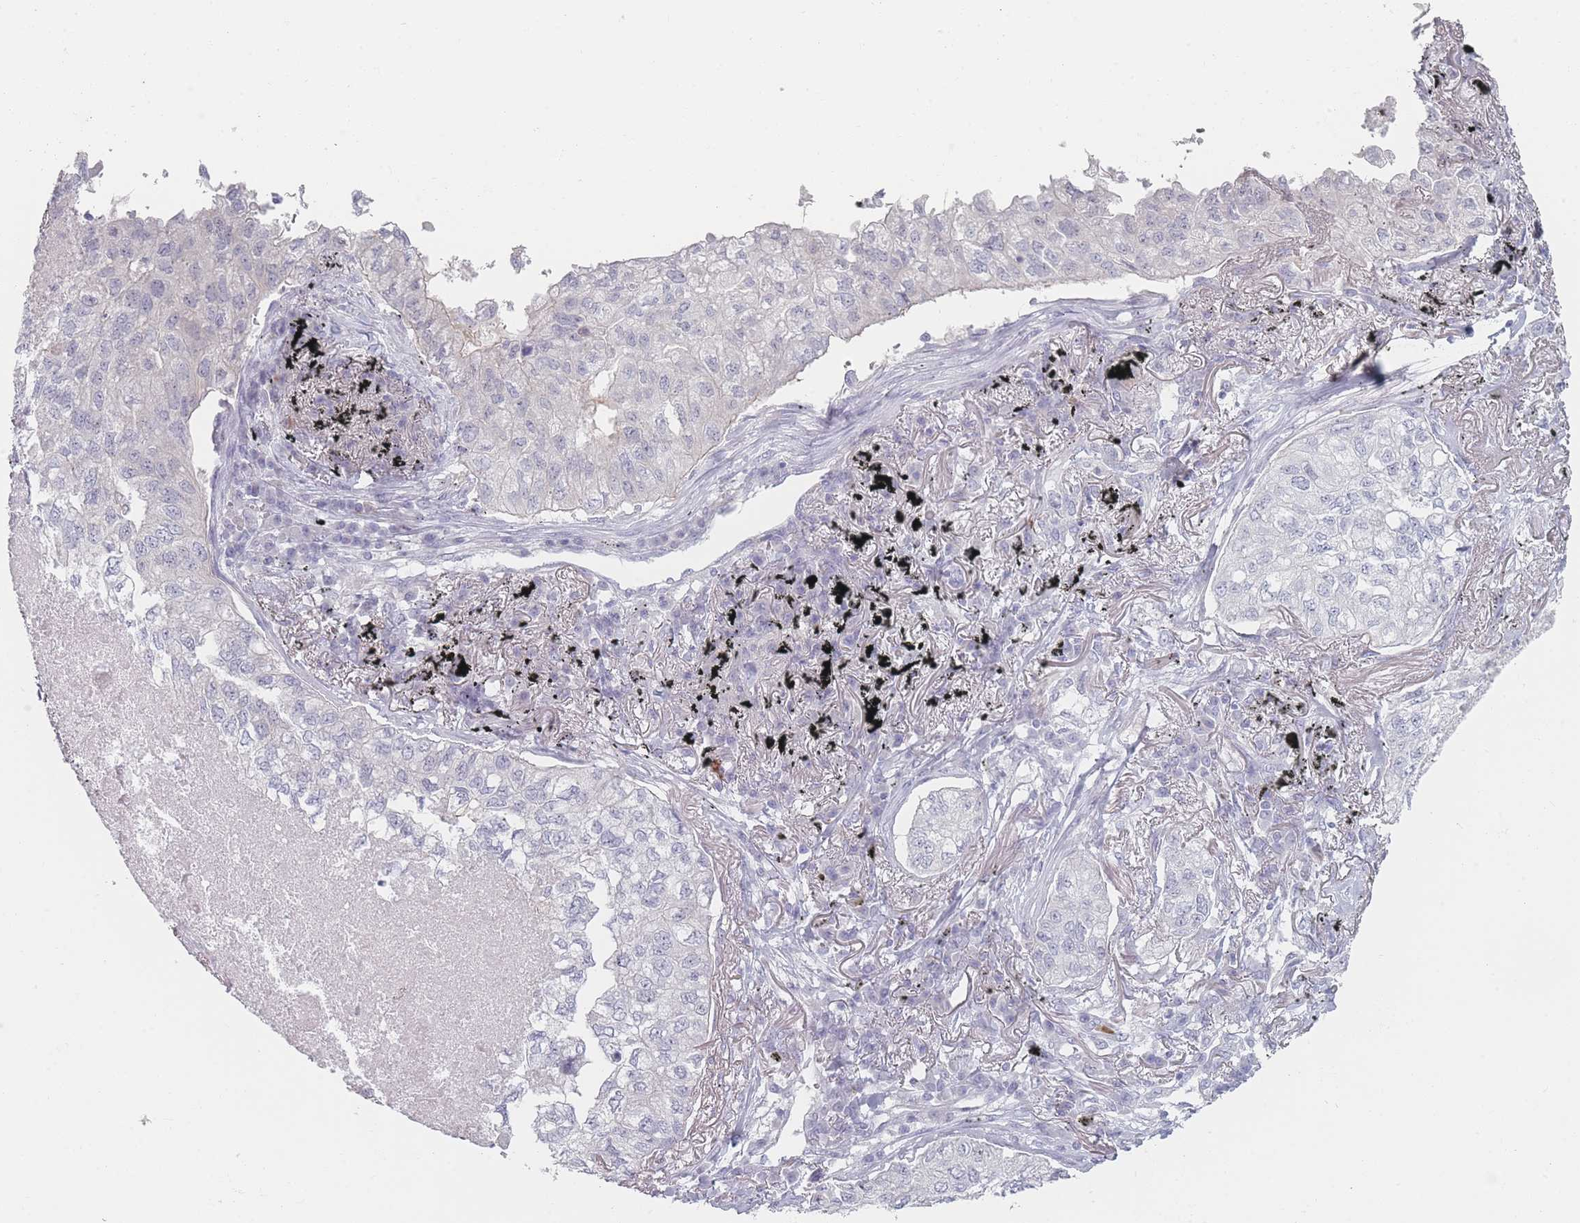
{"staining": {"intensity": "negative", "quantity": "none", "location": "none"}, "tissue": "lung cancer", "cell_type": "Tumor cells", "image_type": "cancer", "snomed": [{"axis": "morphology", "description": "Adenocarcinoma, NOS"}, {"axis": "topography", "description": "Lung"}], "caption": "This micrograph is of adenocarcinoma (lung) stained with immunohistochemistry to label a protein in brown with the nuclei are counter-stained blue. There is no positivity in tumor cells.", "gene": "RNF4", "patient": {"sex": "male", "age": 65}}